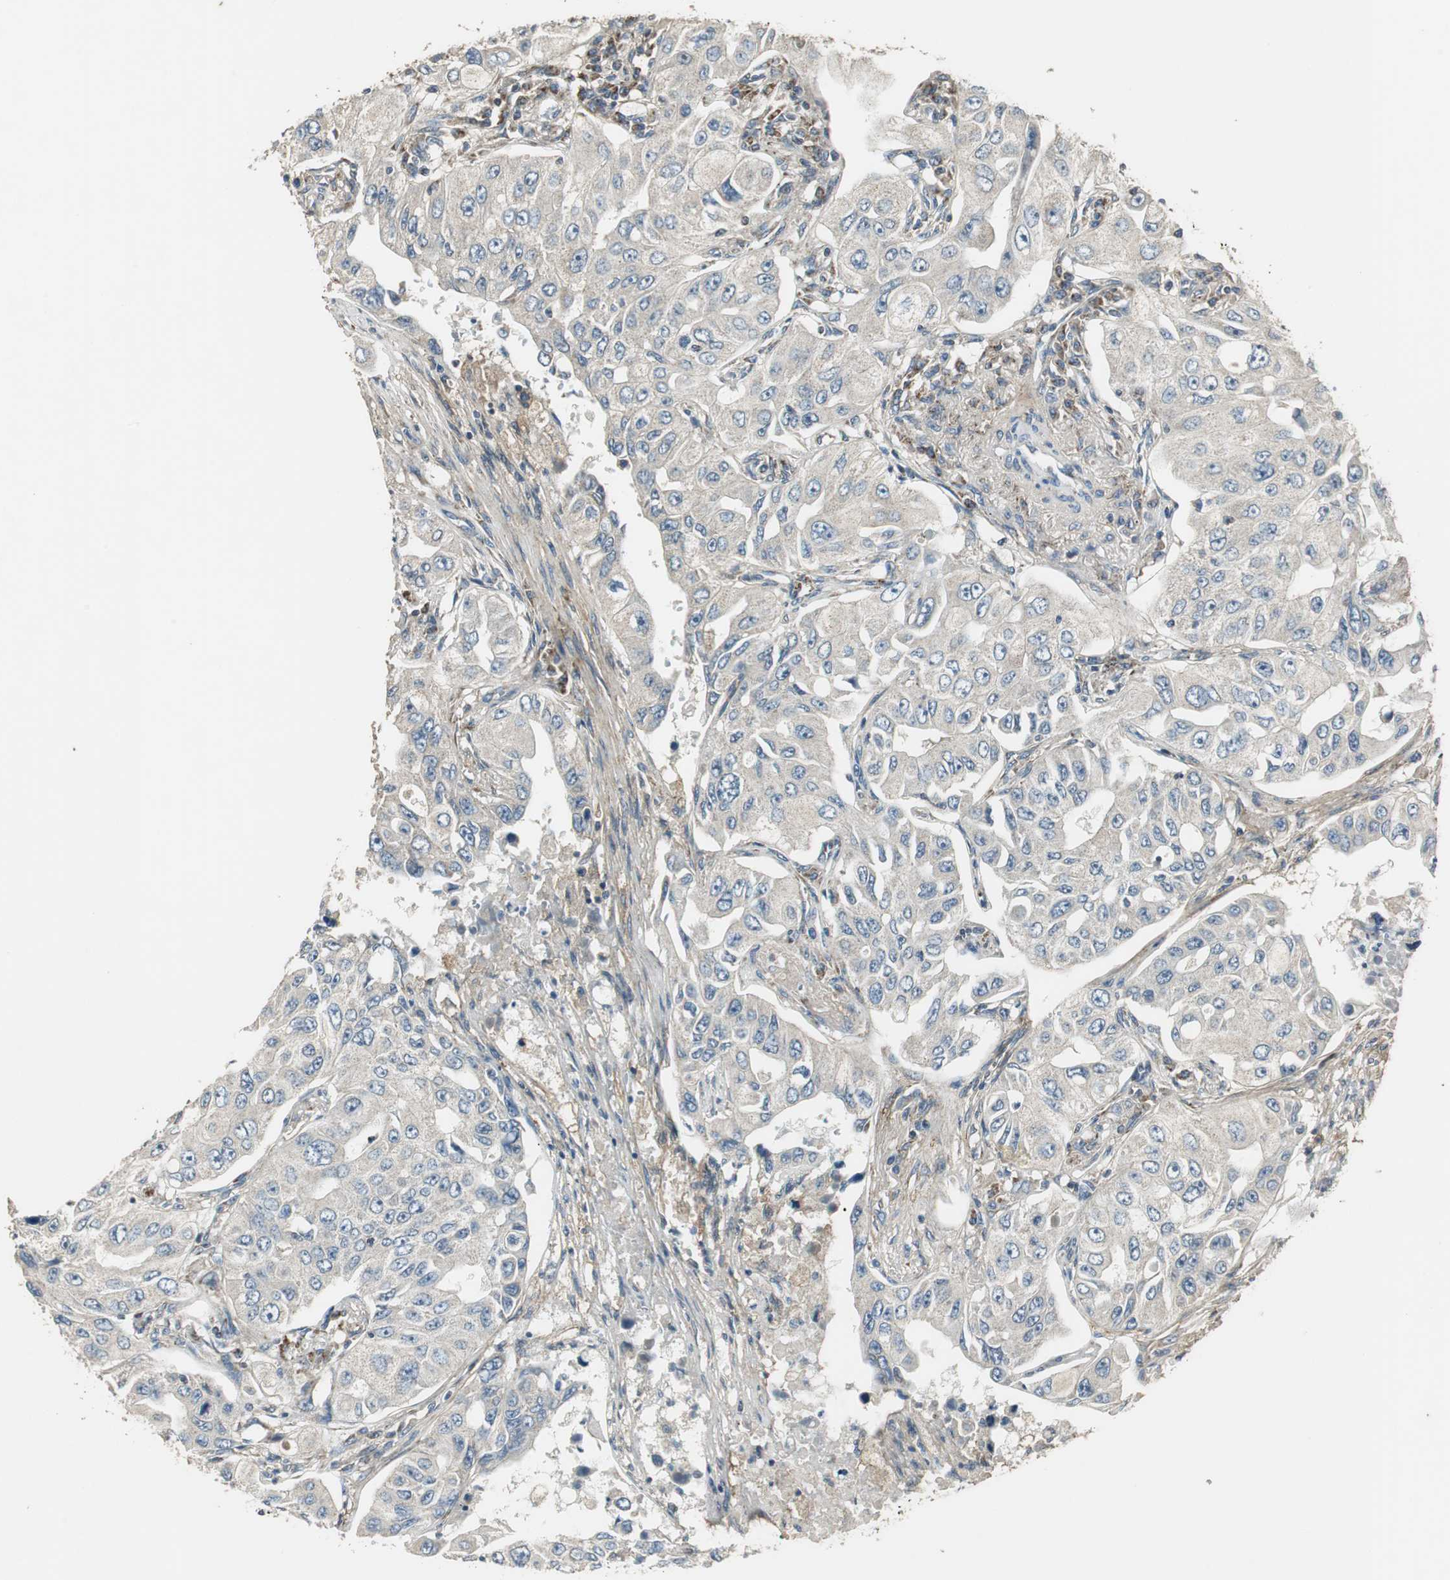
{"staining": {"intensity": "negative", "quantity": "none", "location": "none"}, "tissue": "lung cancer", "cell_type": "Tumor cells", "image_type": "cancer", "snomed": [{"axis": "morphology", "description": "Adenocarcinoma, NOS"}, {"axis": "topography", "description": "Lung"}], "caption": "Lung adenocarcinoma was stained to show a protein in brown. There is no significant staining in tumor cells.", "gene": "MSTO1", "patient": {"sex": "male", "age": 84}}